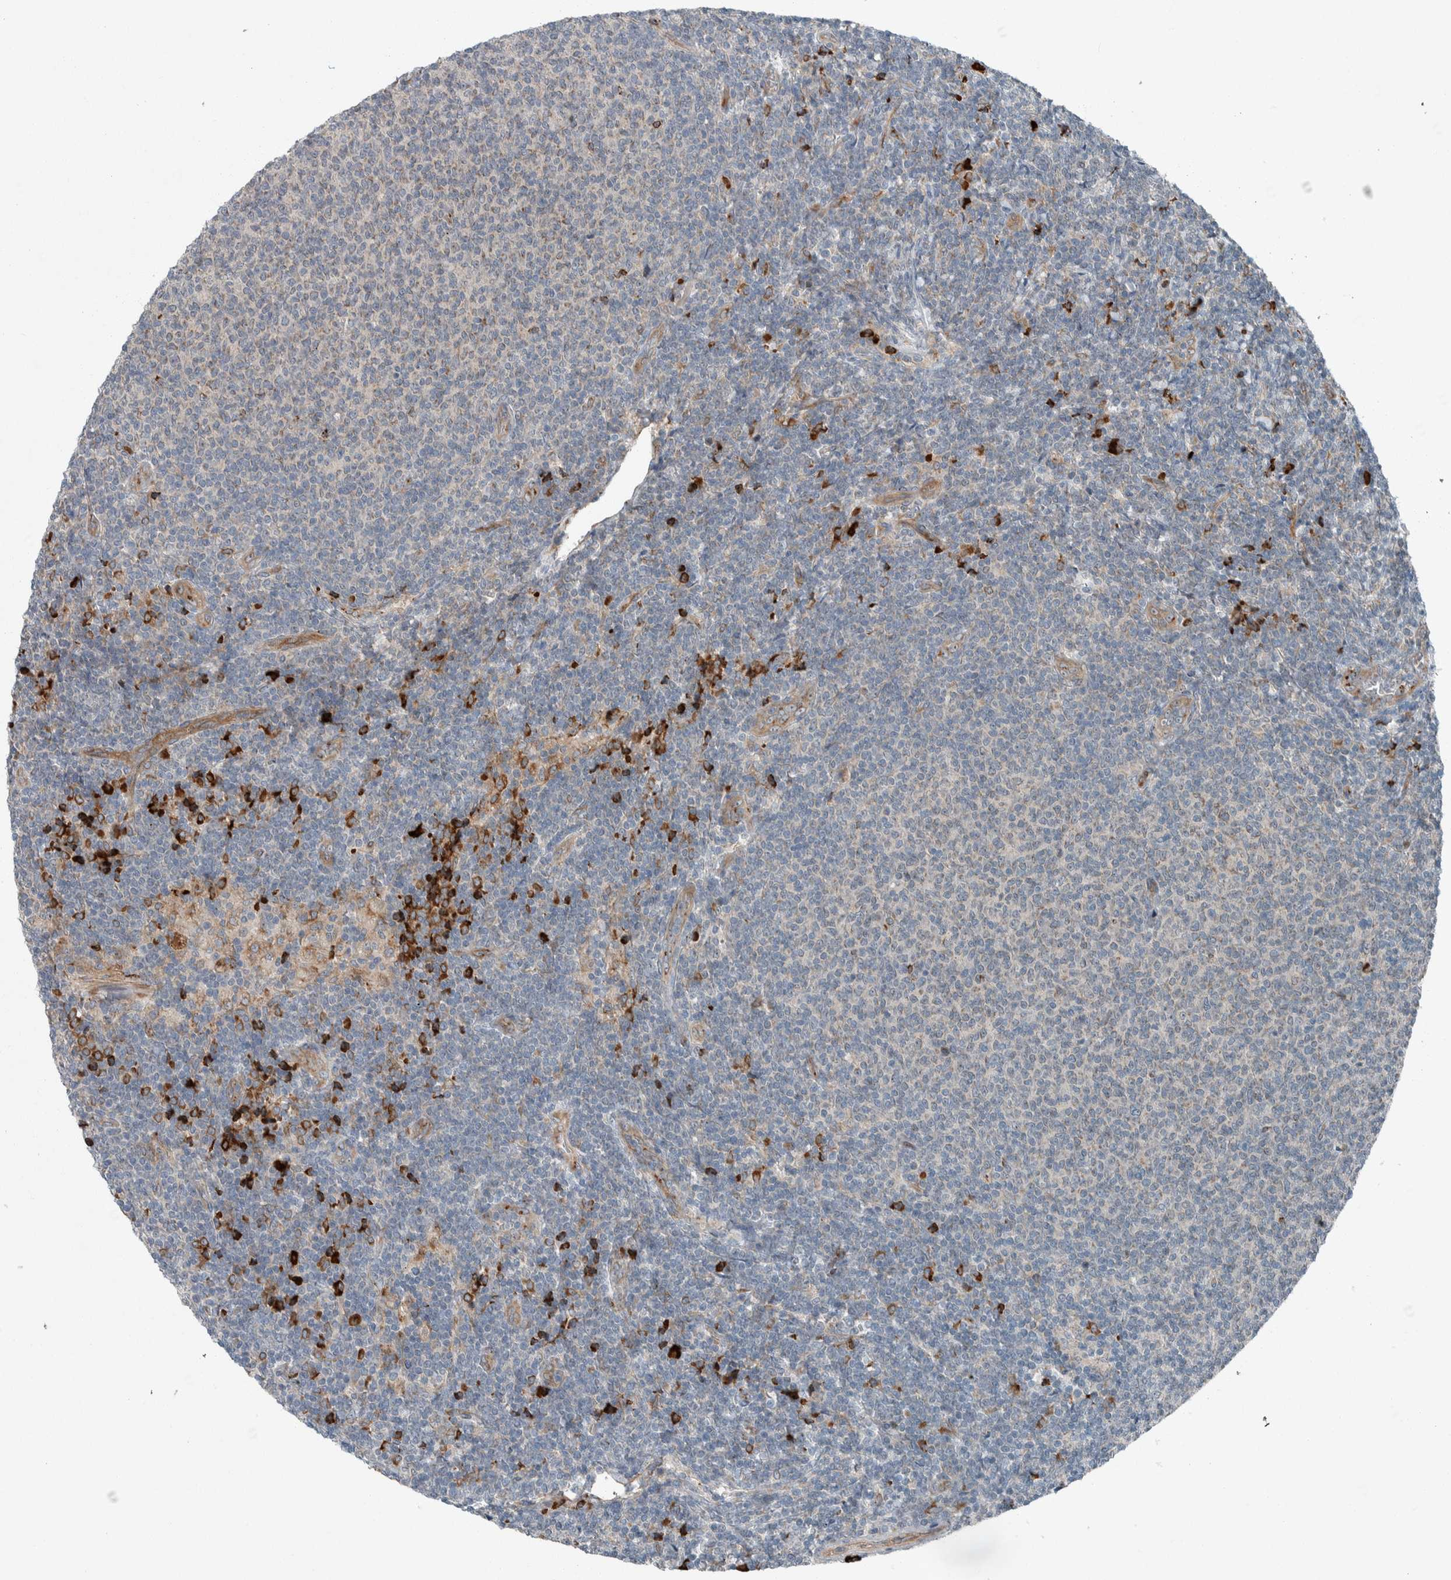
{"staining": {"intensity": "negative", "quantity": "none", "location": "none"}, "tissue": "lymphoma", "cell_type": "Tumor cells", "image_type": "cancer", "snomed": [{"axis": "morphology", "description": "Malignant lymphoma, non-Hodgkin's type, Low grade"}, {"axis": "topography", "description": "Lymph node"}], "caption": "Malignant lymphoma, non-Hodgkin's type (low-grade) was stained to show a protein in brown. There is no significant positivity in tumor cells. (Stains: DAB immunohistochemistry with hematoxylin counter stain, Microscopy: brightfield microscopy at high magnification).", "gene": "USP25", "patient": {"sex": "male", "age": 66}}